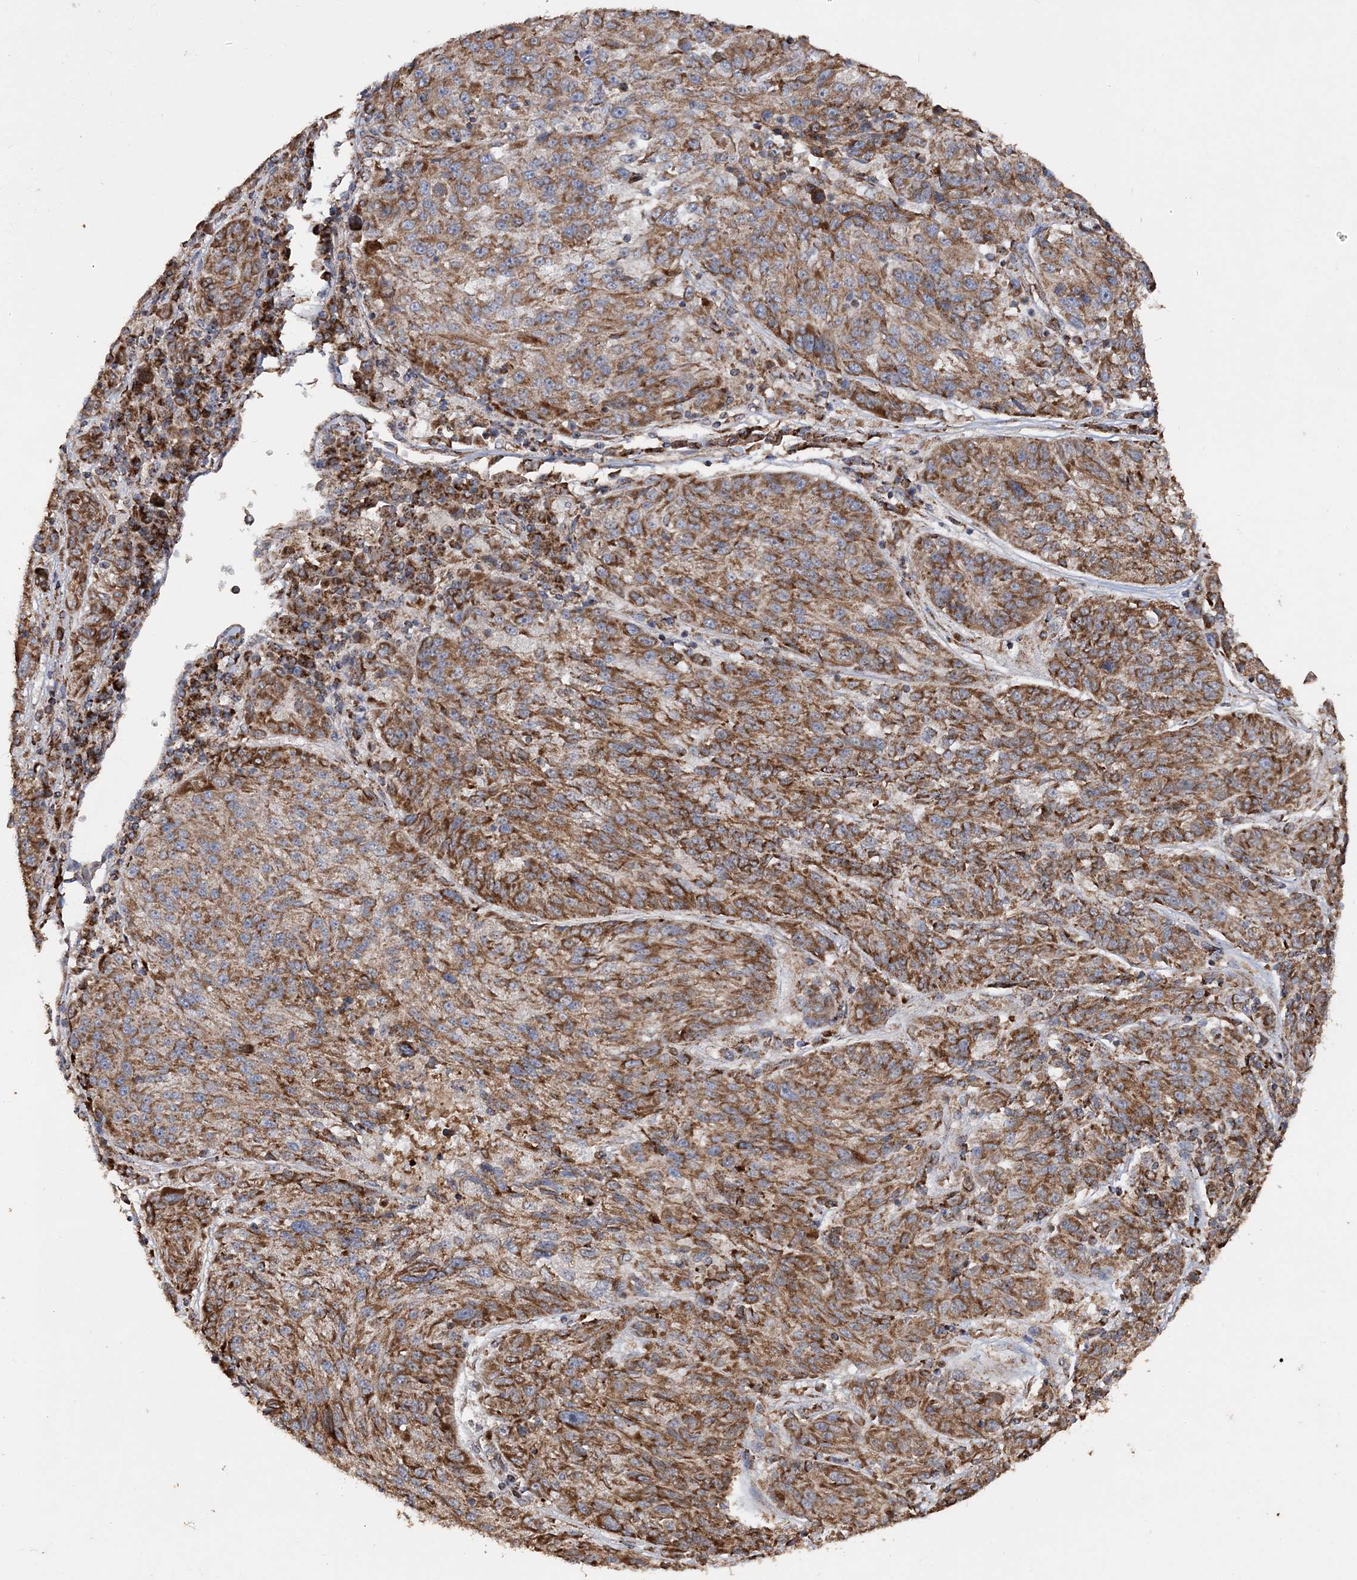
{"staining": {"intensity": "moderate", "quantity": ">75%", "location": "cytoplasmic/membranous"}, "tissue": "melanoma", "cell_type": "Tumor cells", "image_type": "cancer", "snomed": [{"axis": "morphology", "description": "Malignant melanoma, NOS"}, {"axis": "topography", "description": "Skin"}], "caption": "High-power microscopy captured an immunohistochemistry (IHC) micrograph of melanoma, revealing moderate cytoplasmic/membranous staining in approximately >75% of tumor cells.", "gene": "POC5", "patient": {"sex": "male", "age": 53}}